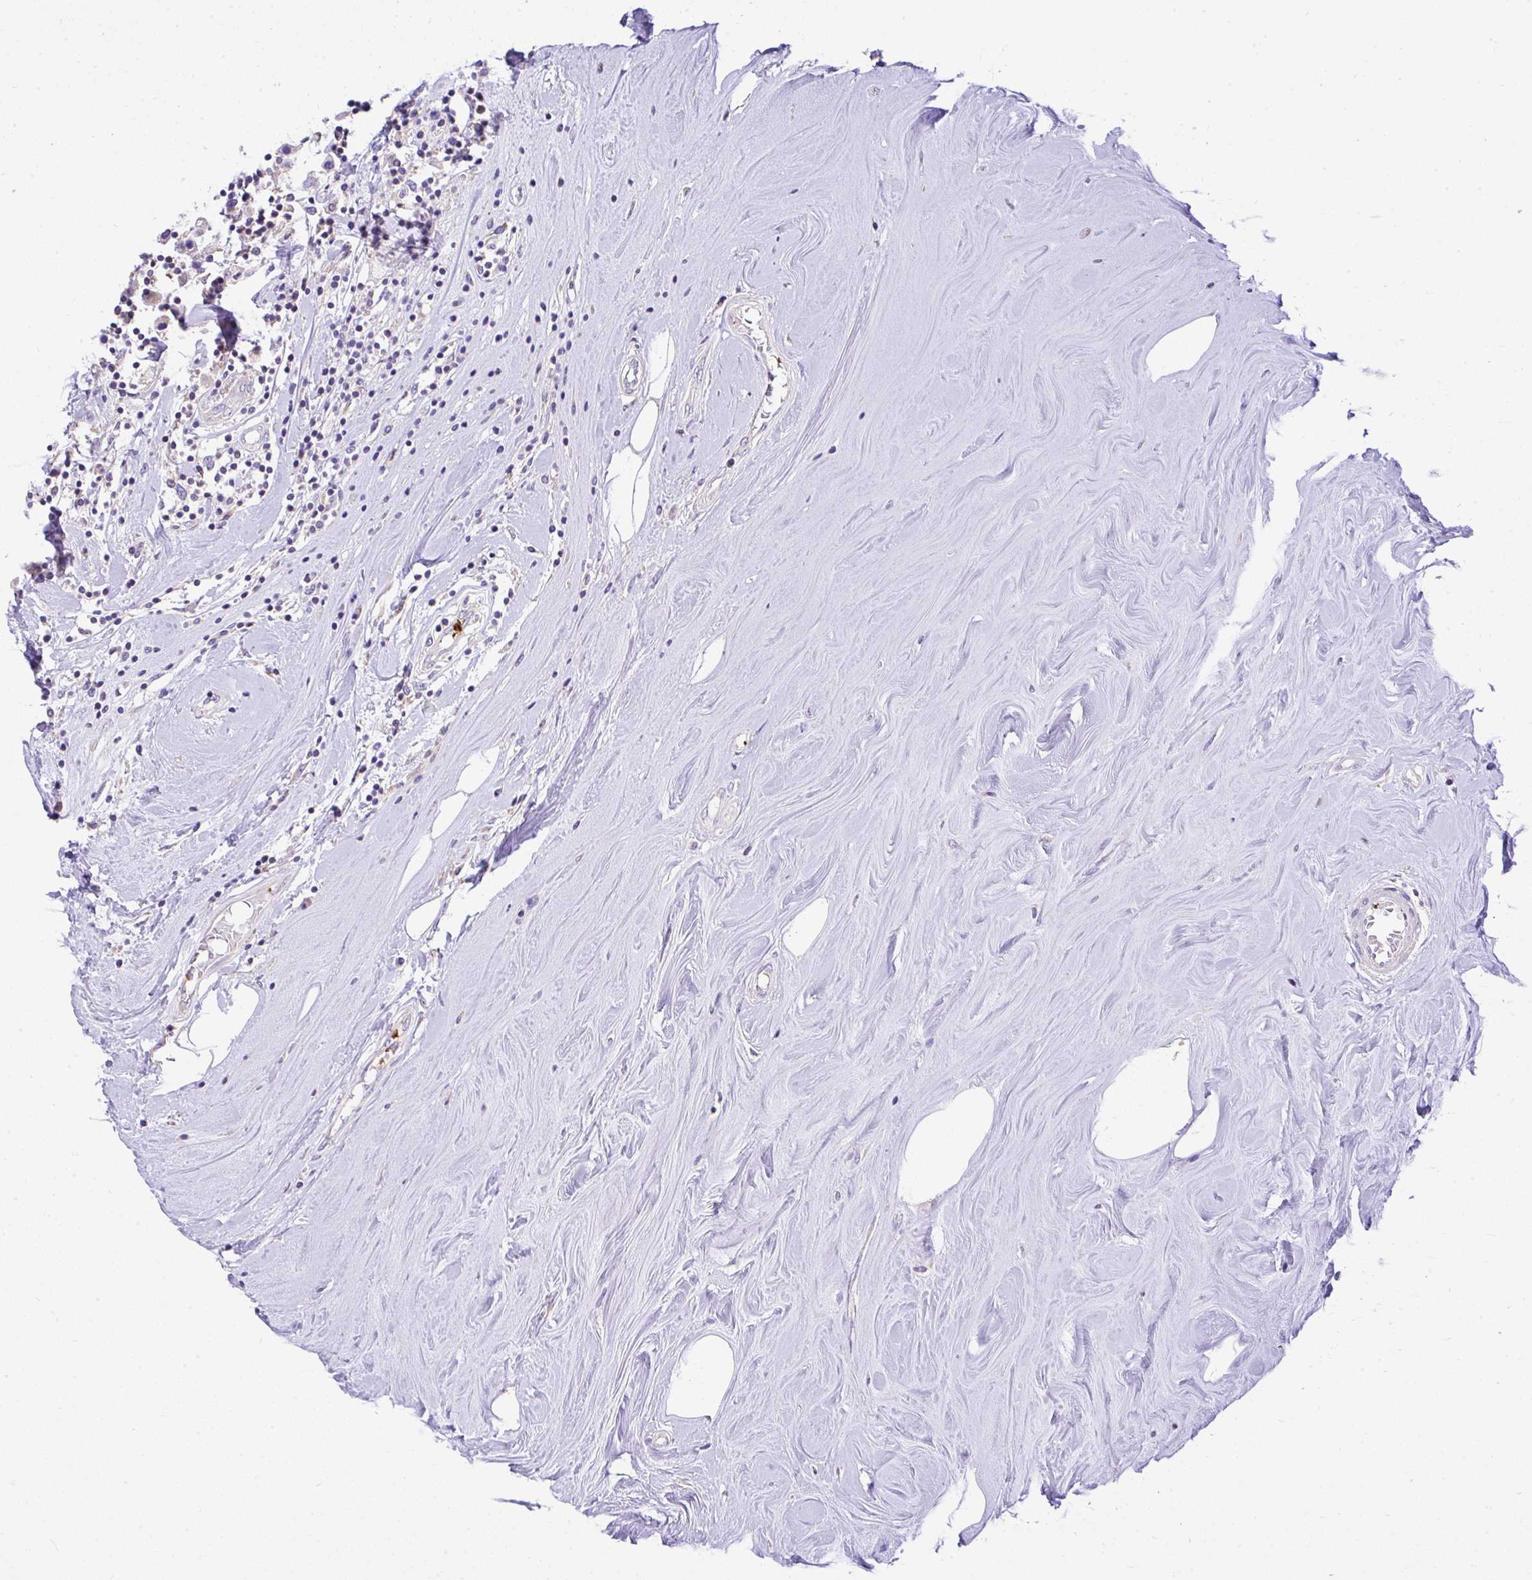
{"staining": {"intensity": "negative", "quantity": "none", "location": "none"}, "tissue": "breast cancer", "cell_type": "Tumor cells", "image_type": "cancer", "snomed": [{"axis": "morphology", "description": "Duct carcinoma"}, {"axis": "topography", "description": "Breast"}], "caption": "Immunohistochemical staining of breast cancer demonstrates no significant expression in tumor cells.", "gene": "CCDC142", "patient": {"sex": "female", "age": 61}}